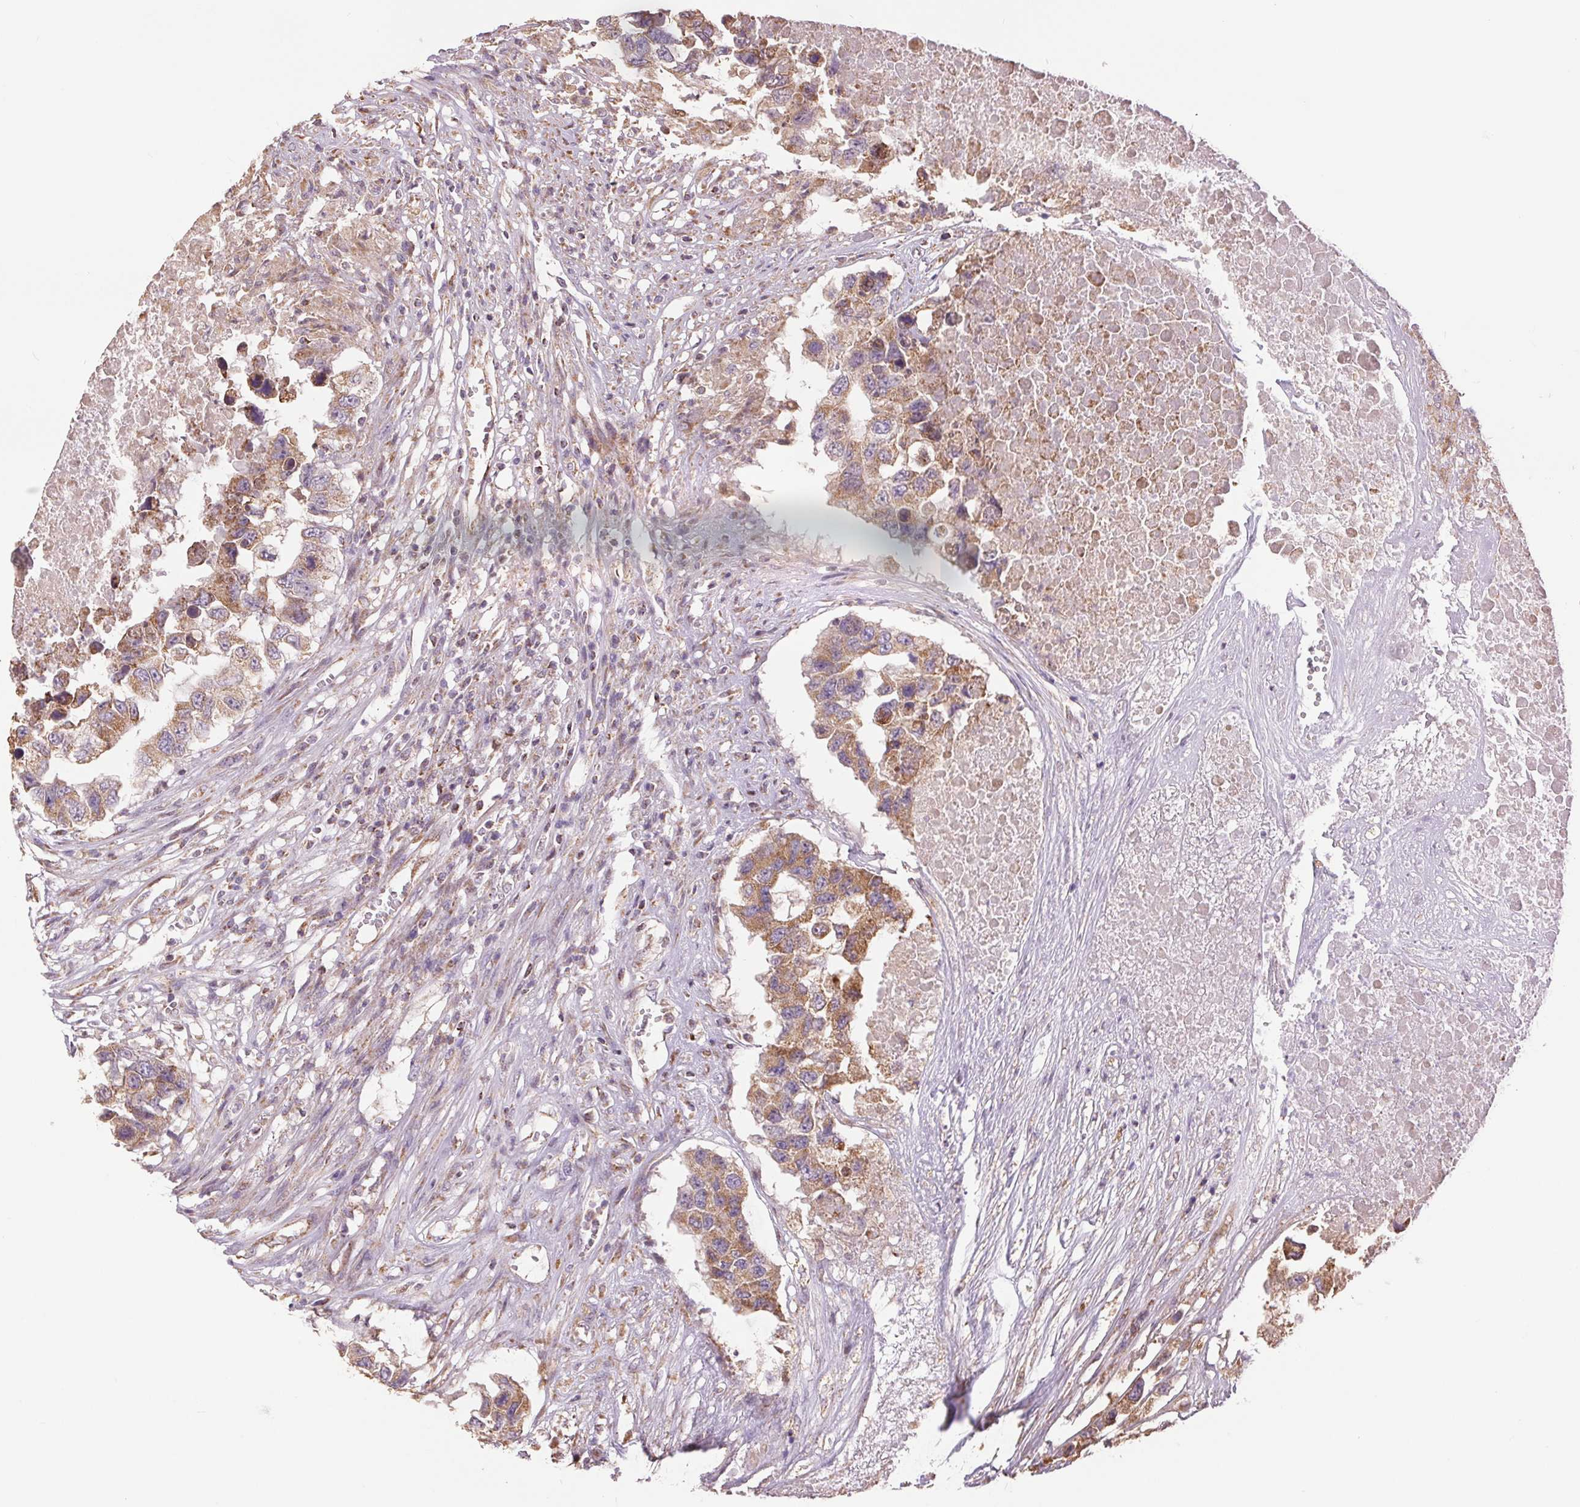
{"staining": {"intensity": "moderate", "quantity": ">75%", "location": "cytoplasmic/membranous"}, "tissue": "testis cancer", "cell_type": "Tumor cells", "image_type": "cancer", "snomed": [{"axis": "morphology", "description": "Carcinoma, Embryonal, NOS"}, {"axis": "topography", "description": "Testis"}], "caption": "Testis embryonal carcinoma stained with DAB immunohistochemistry shows medium levels of moderate cytoplasmic/membranous positivity in approximately >75% of tumor cells.", "gene": "DGUOK", "patient": {"sex": "male", "age": 83}}